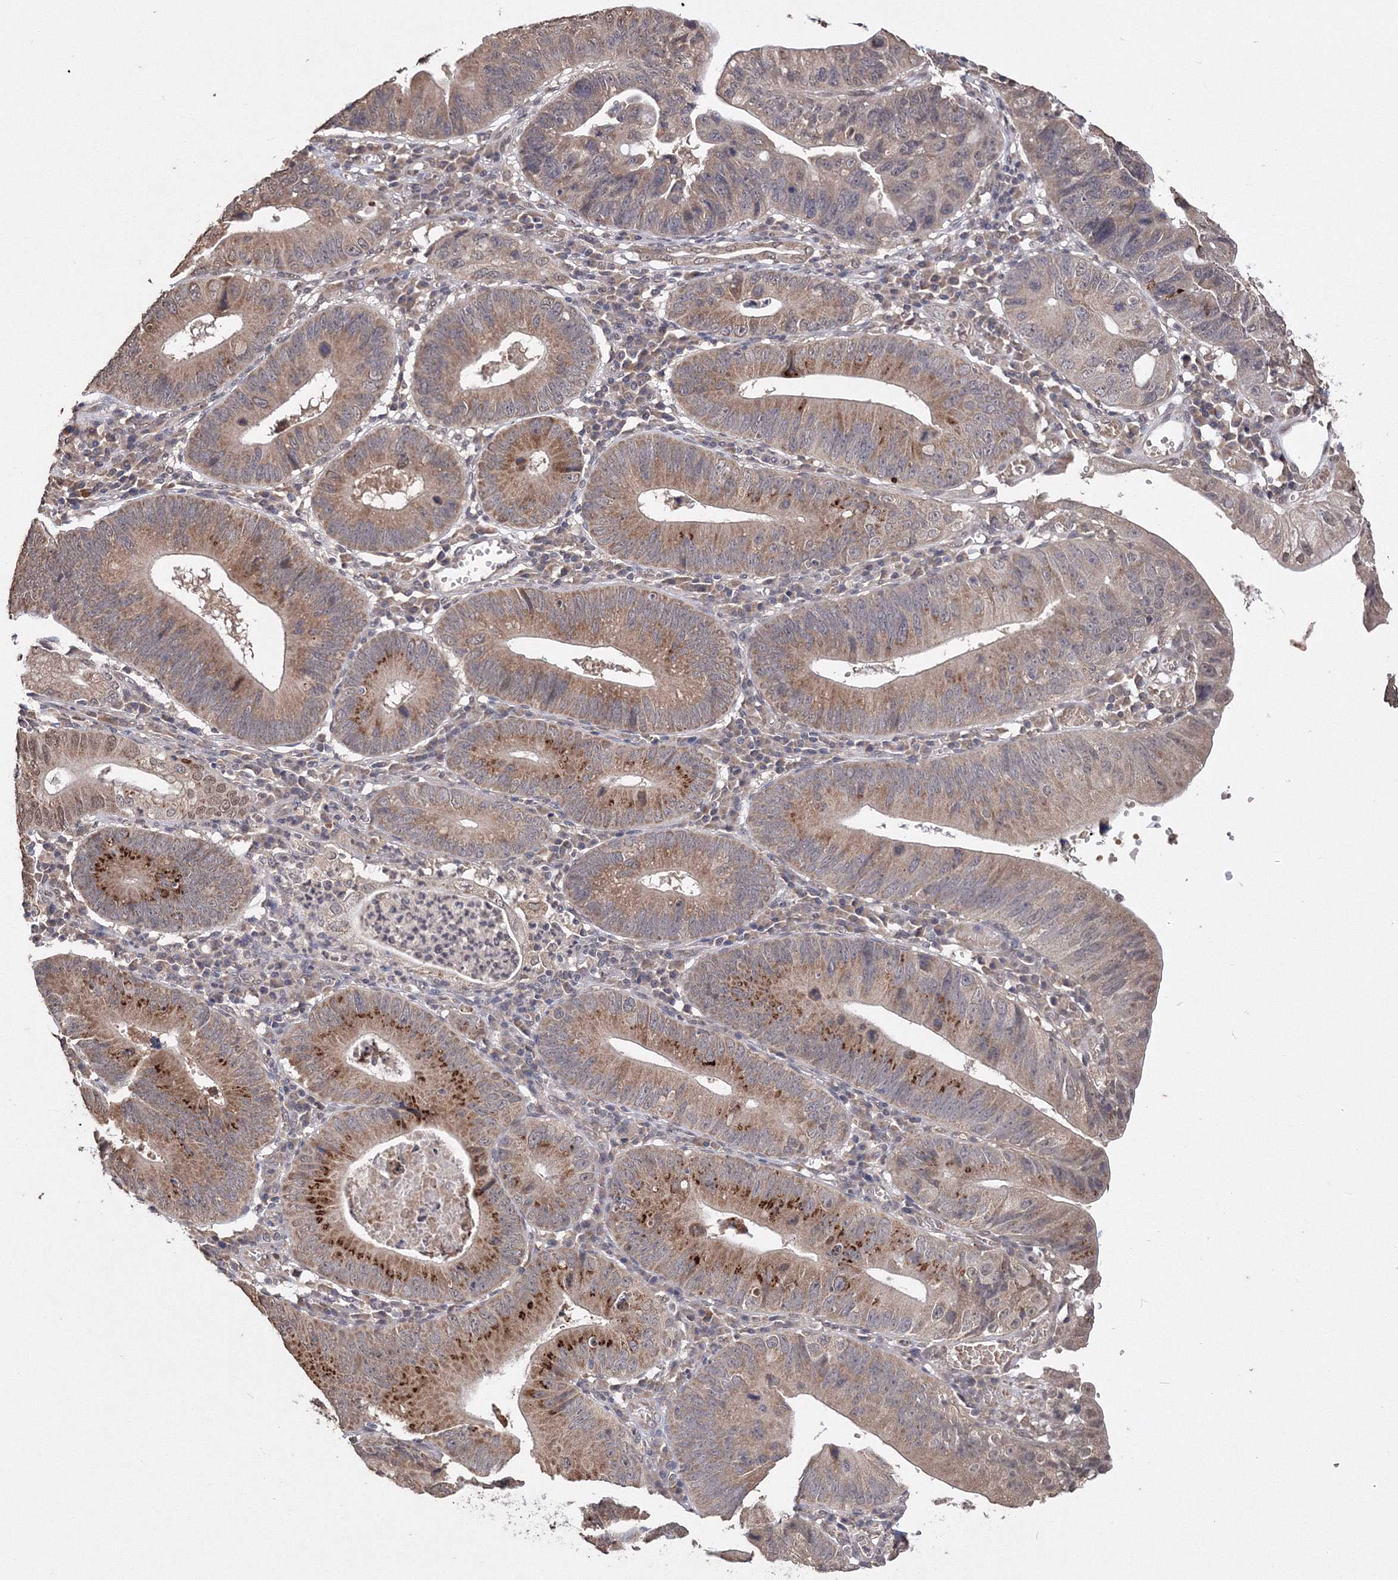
{"staining": {"intensity": "moderate", "quantity": ">75%", "location": "cytoplasmic/membranous,nuclear"}, "tissue": "stomach cancer", "cell_type": "Tumor cells", "image_type": "cancer", "snomed": [{"axis": "morphology", "description": "Adenocarcinoma, NOS"}, {"axis": "topography", "description": "Stomach"}], "caption": "Tumor cells exhibit medium levels of moderate cytoplasmic/membranous and nuclear expression in approximately >75% of cells in adenocarcinoma (stomach).", "gene": "GPN1", "patient": {"sex": "male", "age": 59}}